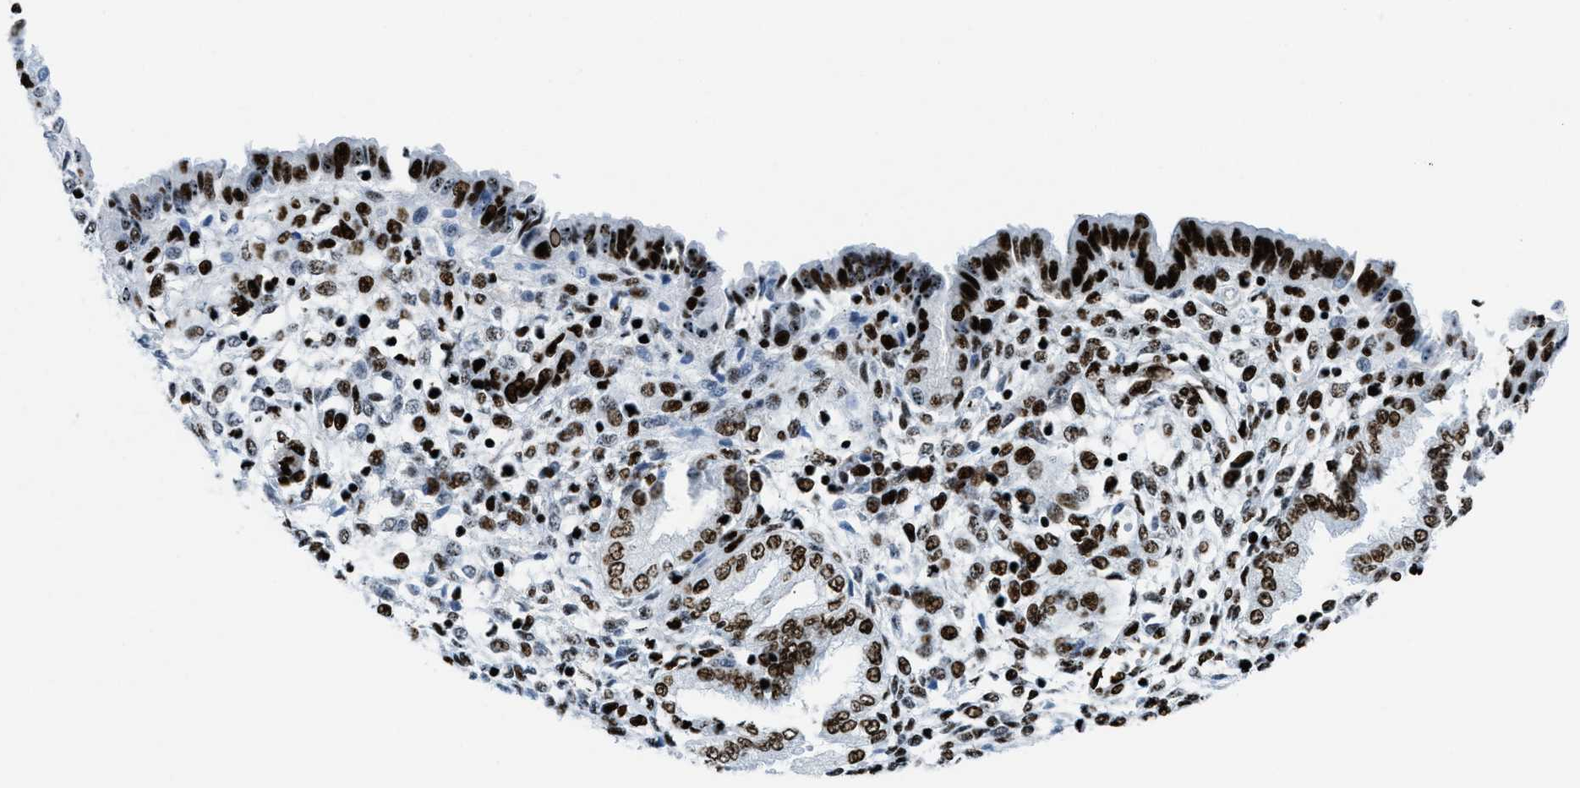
{"staining": {"intensity": "strong", "quantity": ">75%", "location": "nuclear"}, "tissue": "endometrium", "cell_type": "Cells in endometrial stroma", "image_type": "normal", "snomed": [{"axis": "morphology", "description": "Normal tissue, NOS"}, {"axis": "topography", "description": "Endometrium"}], "caption": "Immunohistochemical staining of benign human endometrium shows strong nuclear protein positivity in about >75% of cells in endometrial stroma.", "gene": "NONO", "patient": {"sex": "female", "age": 33}}